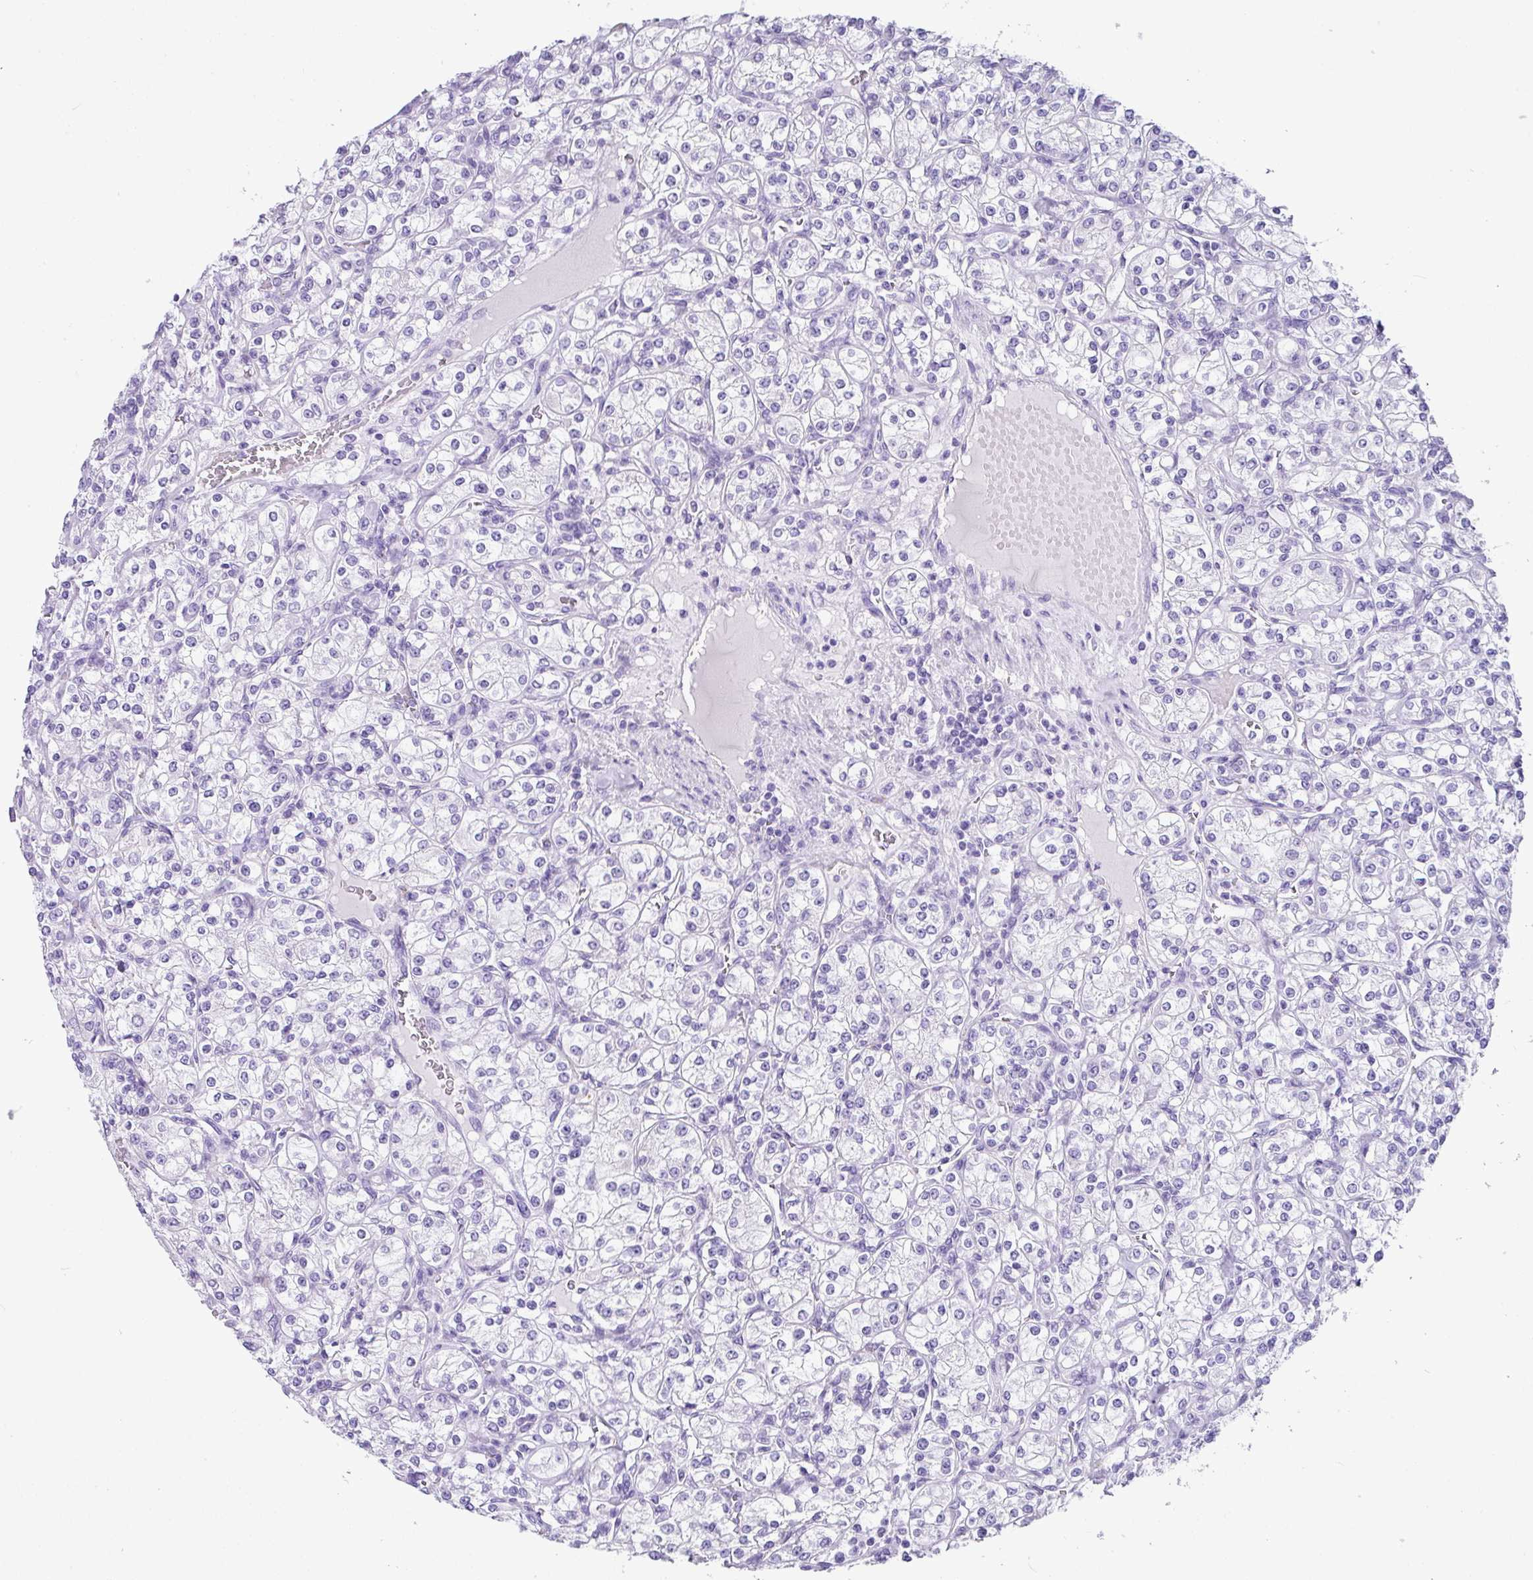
{"staining": {"intensity": "negative", "quantity": "none", "location": "none"}, "tissue": "renal cancer", "cell_type": "Tumor cells", "image_type": "cancer", "snomed": [{"axis": "morphology", "description": "Adenocarcinoma, NOS"}, {"axis": "topography", "description": "Kidney"}], "caption": "Immunohistochemistry of human renal cancer demonstrates no positivity in tumor cells.", "gene": "ZG16", "patient": {"sex": "male", "age": 77}}